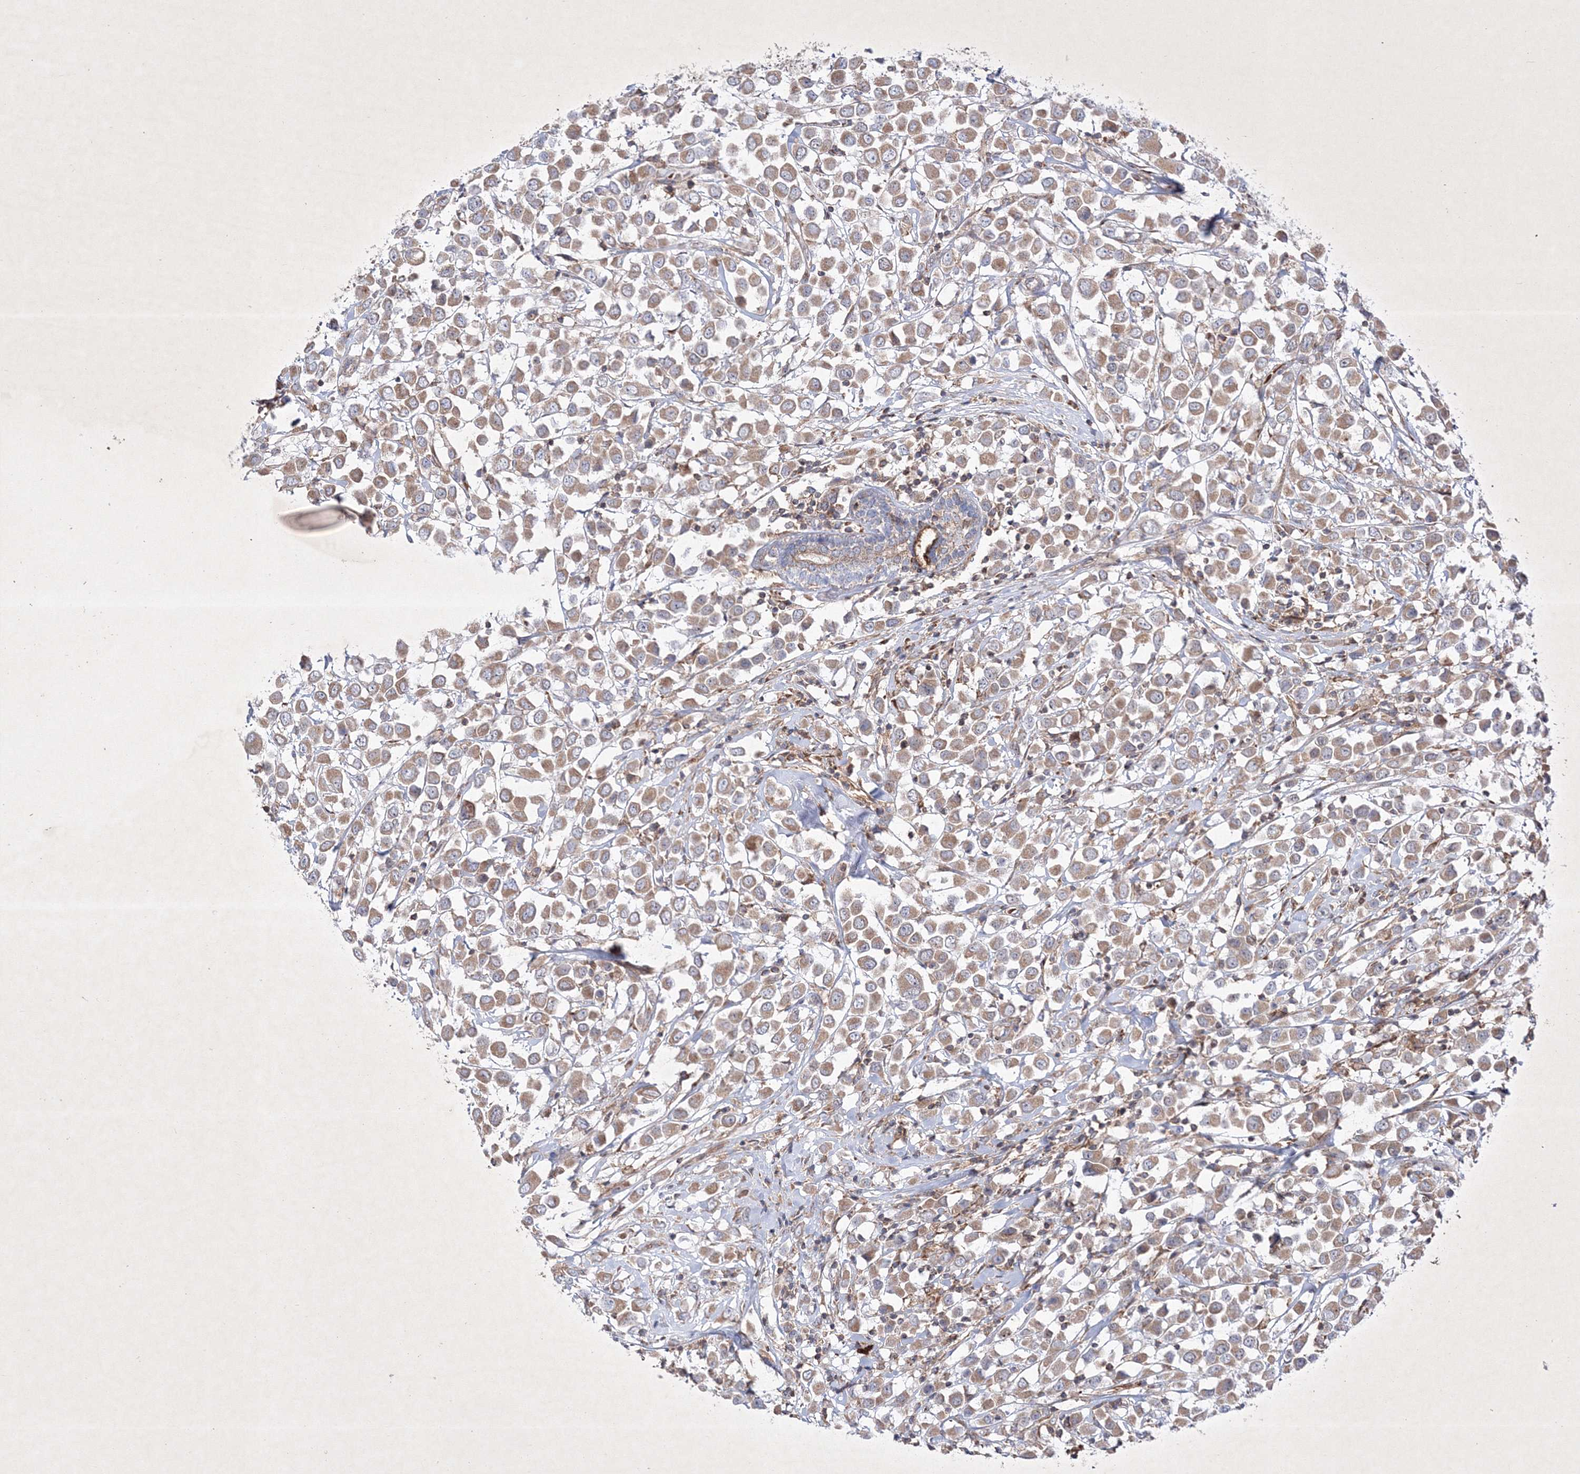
{"staining": {"intensity": "moderate", "quantity": ">75%", "location": "cytoplasmic/membranous"}, "tissue": "breast cancer", "cell_type": "Tumor cells", "image_type": "cancer", "snomed": [{"axis": "morphology", "description": "Duct carcinoma"}, {"axis": "topography", "description": "Breast"}], "caption": "Human breast cancer (infiltrating ductal carcinoma) stained with a protein marker reveals moderate staining in tumor cells.", "gene": "OPA1", "patient": {"sex": "female", "age": 61}}